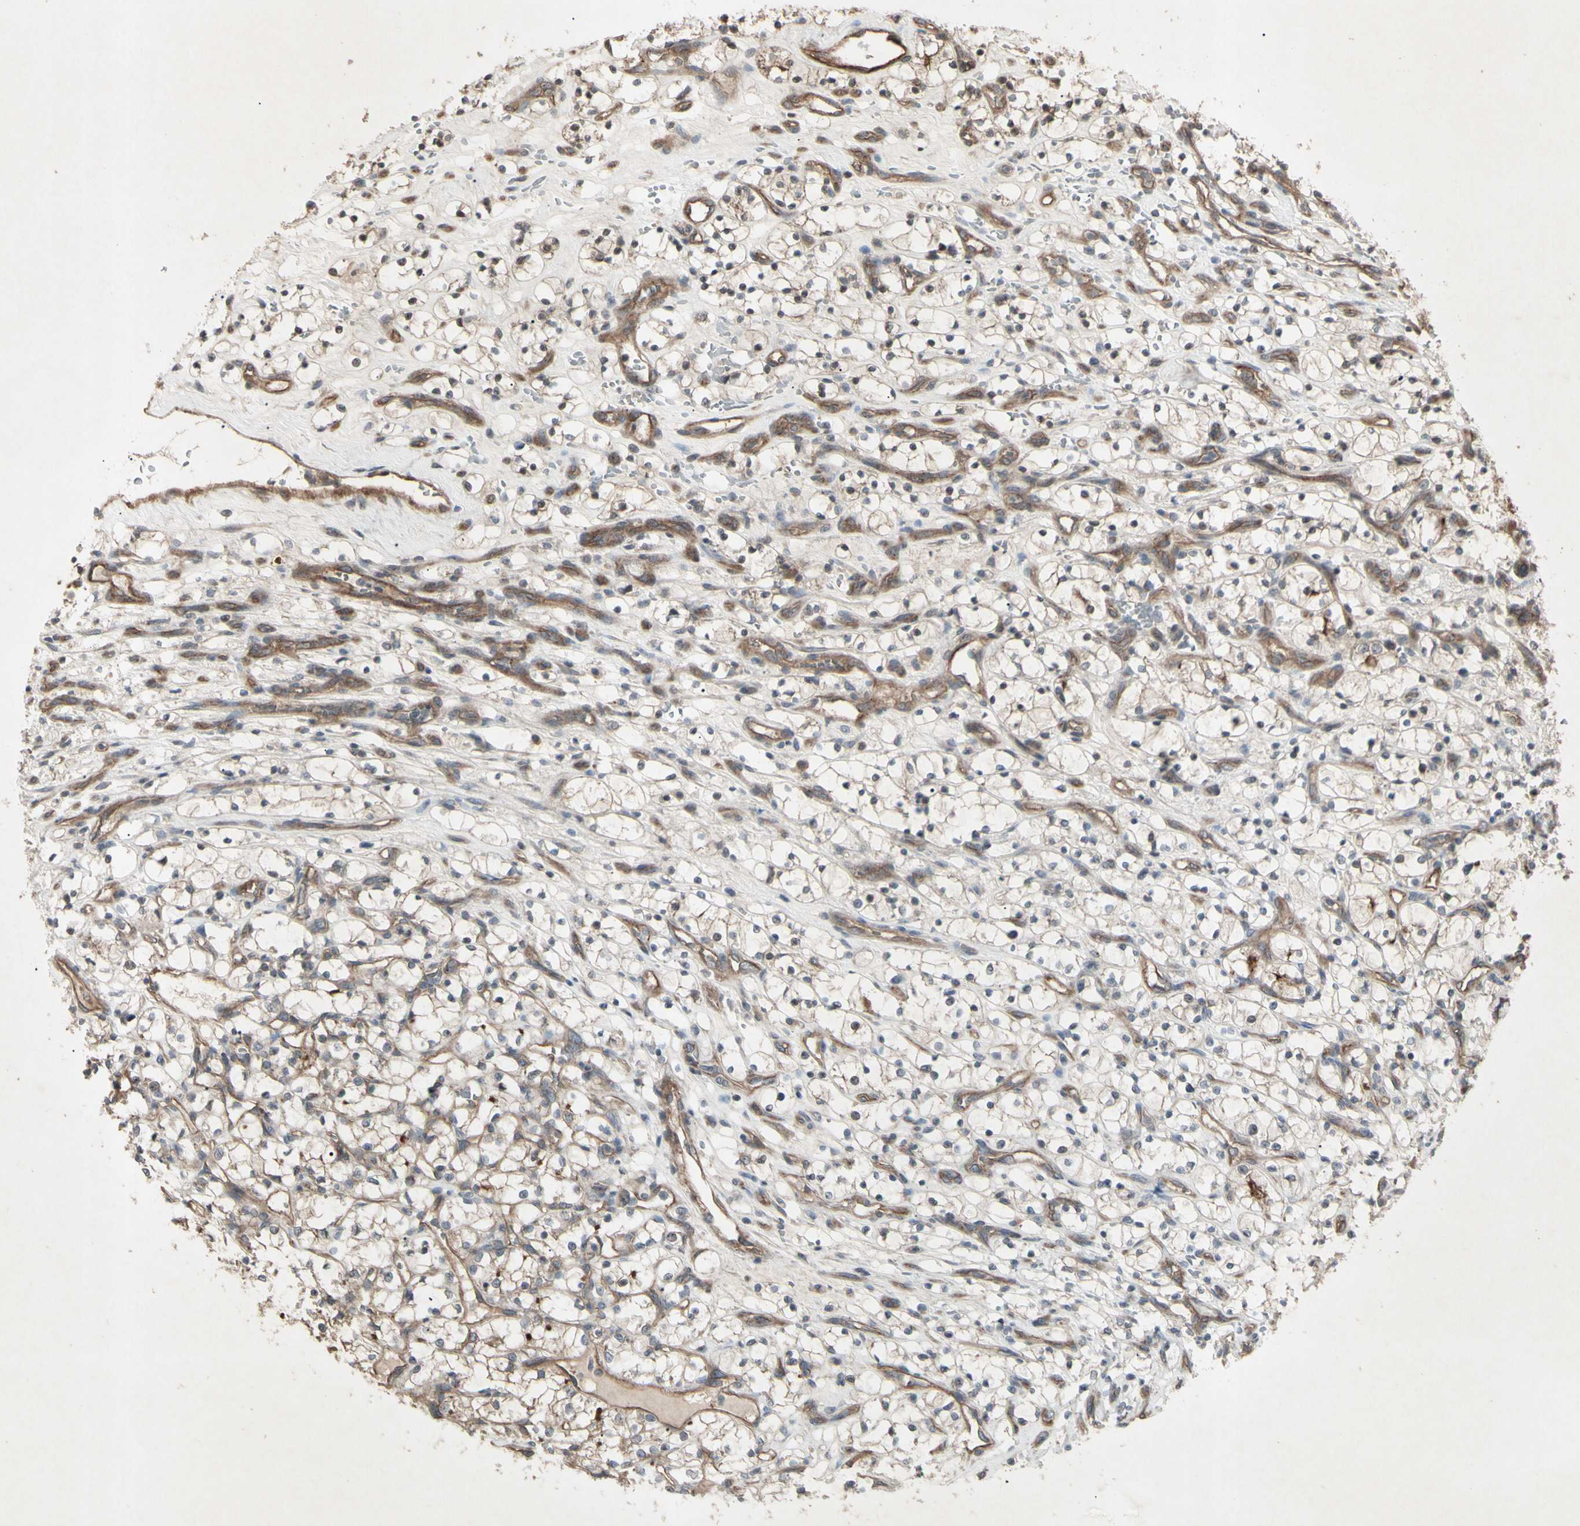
{"staining": {"intensity": "weak", "quantity": ">75%", "location": "cytoplasmic/membranous"}, "tissue": "renal cancer", "cell_type": "Tumor cells", "image_type": "cancer", "snomed": [{"axis": "morphology", "description": "Adenocarcinoma, NOS"}, {"axis": "topography", "description": "Kidney"}], "caption": "Protein expression analysis of adenocarcinoma (renal) displays weak cytoplasmic/membranous positivity in approximately >75% of tumor cells.", "gene": "JAG1", "patient": {"sex": "female", "age": 69}}